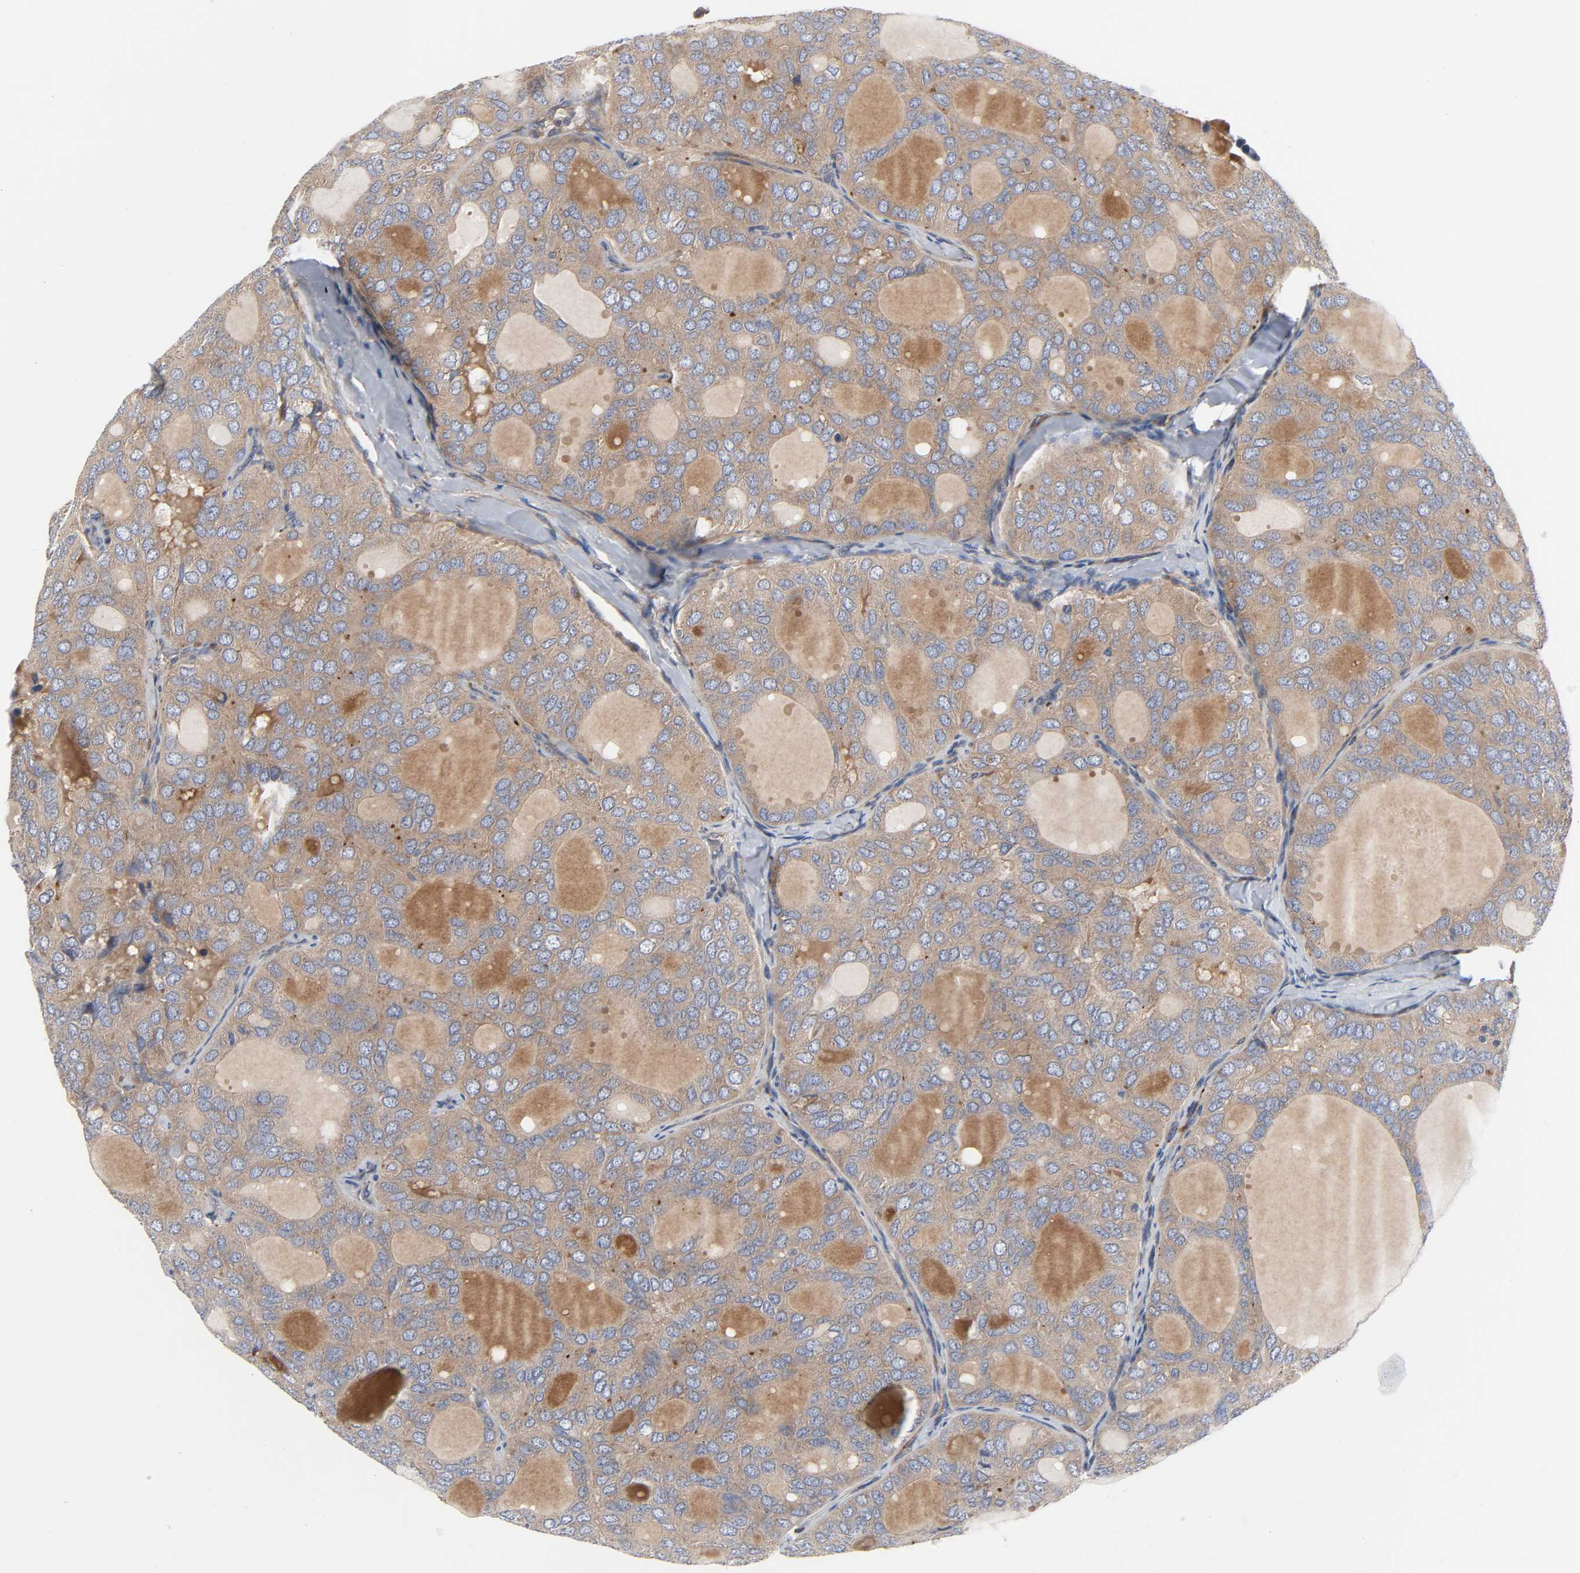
{"staining": {"intensity": "moderate", "quantity": ">75%", "location": "cytoplasmic/membranous"}, "tissue": "thyroid cancer", "cell_type": "Tumor cells", "image_type": "cancer", "snomed": [{"axis": "morphology", "description": "Follicular adenoma carcinoma, NOS"}, {"axis": "topography", "description": "Thyroid gland"}], "caption": "Immunohistochemistry of thyroid follicular adenoma carcinoma exhibits medium levels of moderate cytoplasmic/membranous positivity in approximately >75% of tumor cells.", "gene": "ARHGAP1", "patient": {"sex": "male", "age": 75}}